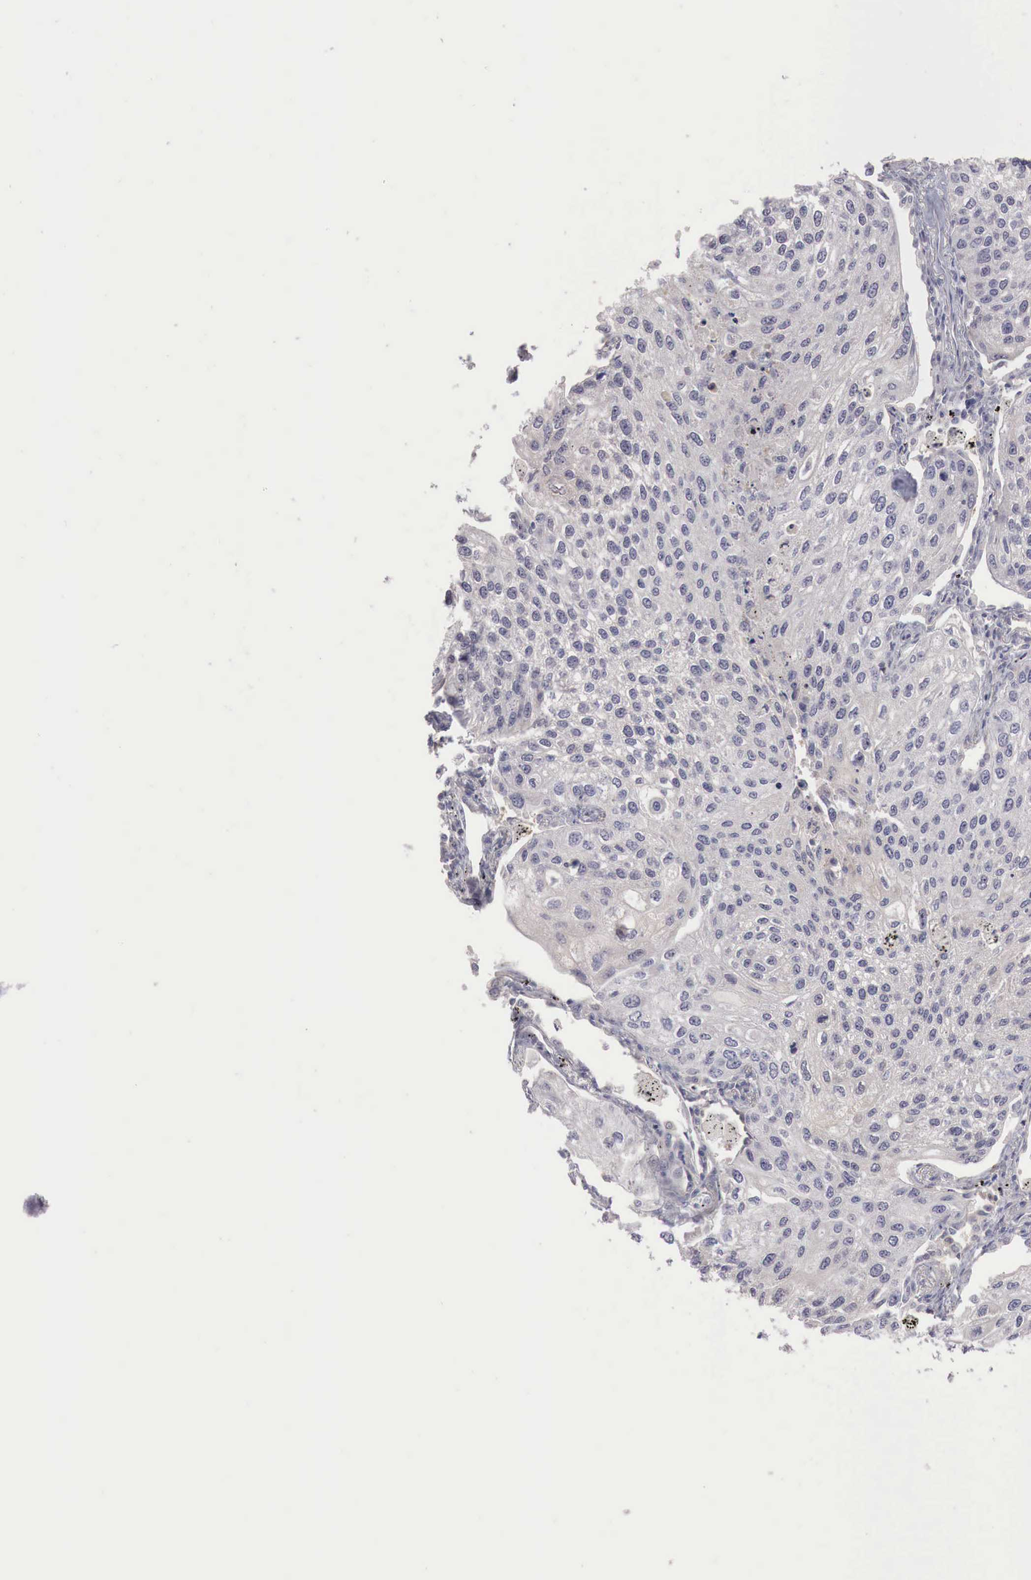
{"staining": {"intensity": "negative", "quantity": "none", "location": "none"}, "tissue": "lung cancer", "cell_type": "Tumor cells", "image_type": "cancer", "snomed": [{"axis": "morphology", "description": "Squamous cell carcinoma, NOS"}, {"axis": "topography", "description": "Lung"}], "caption": "Immunohistochemistry (IHC) micrograph of neoplastic tissue: squamous cell carcinoma (lung) stained with DAB exhibits no significant protein expression in tumor cells.", "gene": "GATA1", "patient": {"sex": "male", "age": 75}}